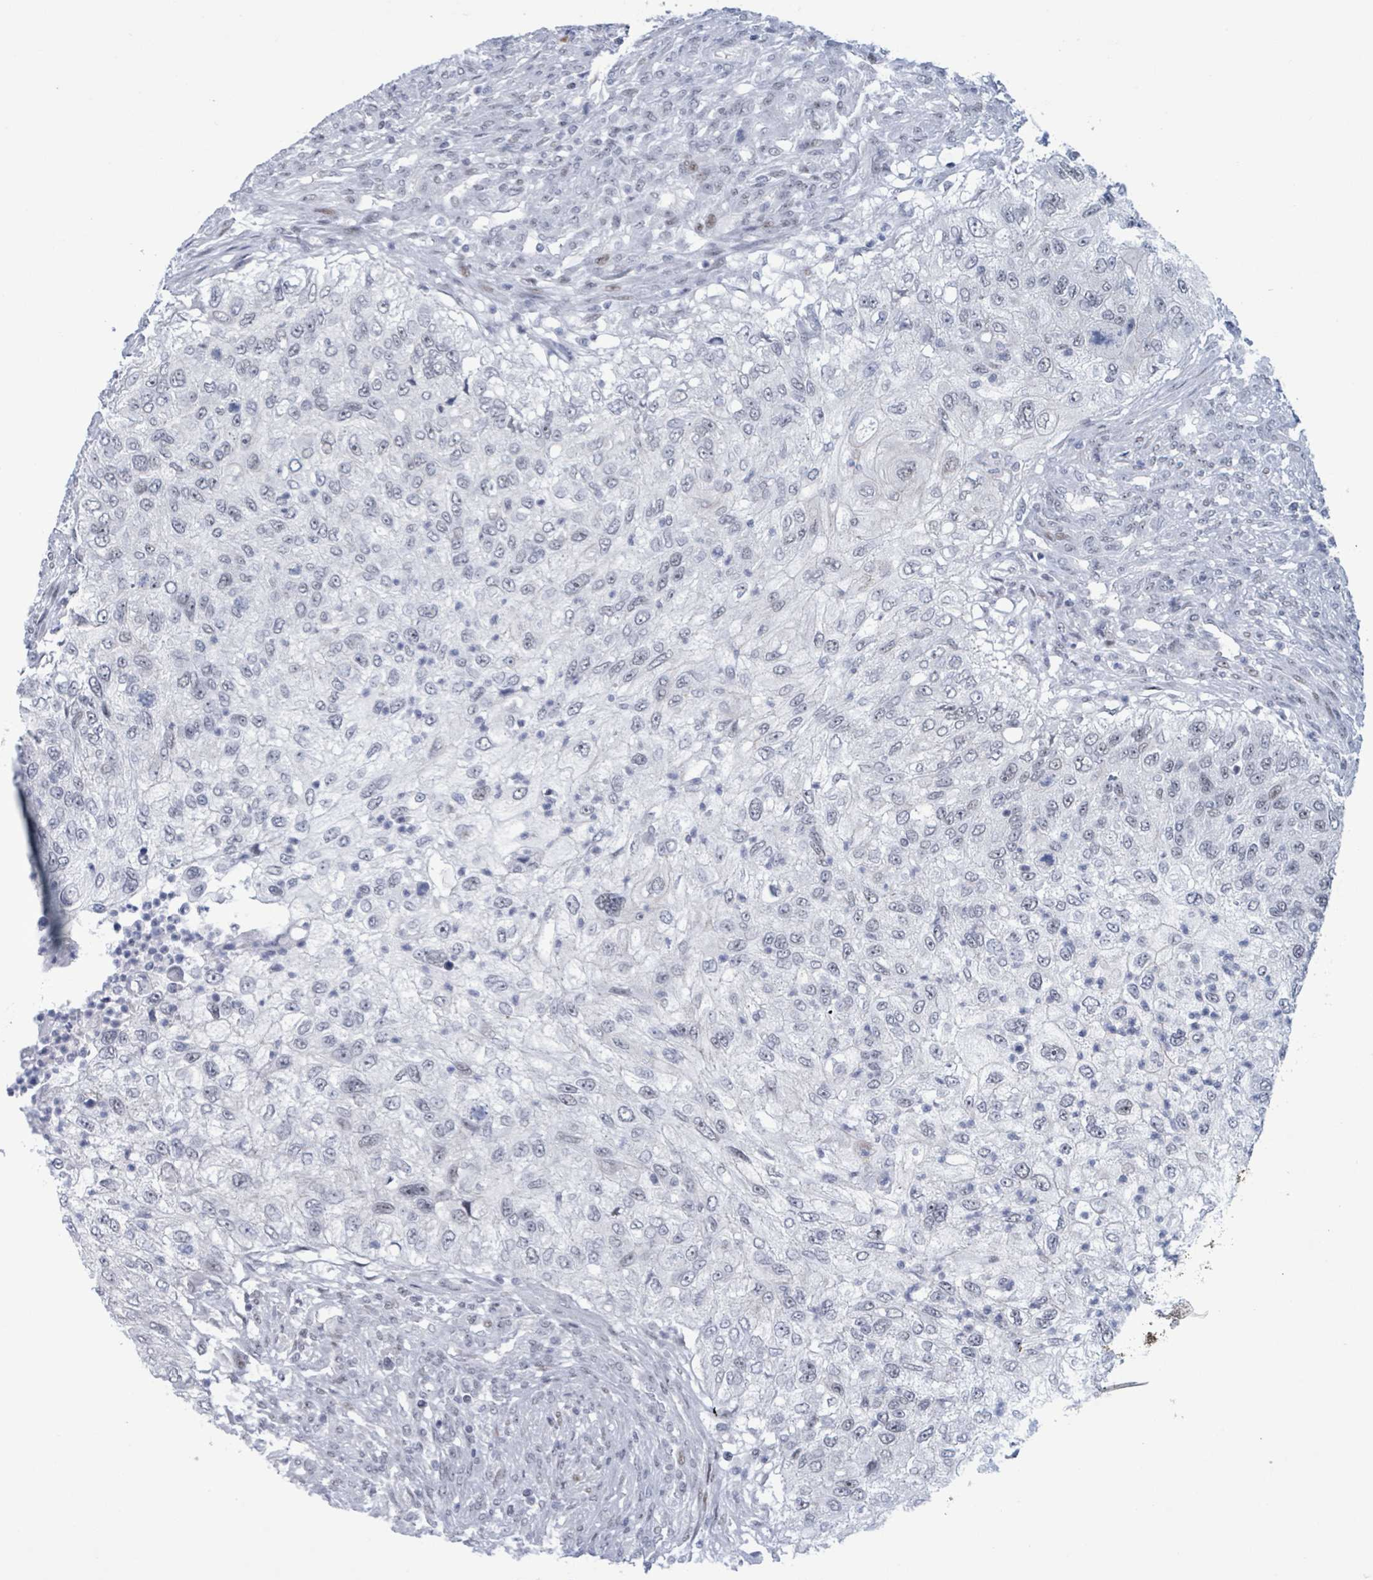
{"staining": {"intensity": "negative", "quantity": "none", "location": "none"}, "tissue": "urothelial cancer", "cell_type": "Tumor cells", "image_type": "cancer", "snomed": [{"axis": "morphology", "description": "Urothelial carcinoma, High grade"}, {"axis": "topography", "description": "Urinary bladder"}], "caption": "Urothelial cancer was stained to show a protein in brown. There is no significant positivity in tumor cells.", "gene": "CT45A5", "patient": {"sex": "female", "age": 60}}